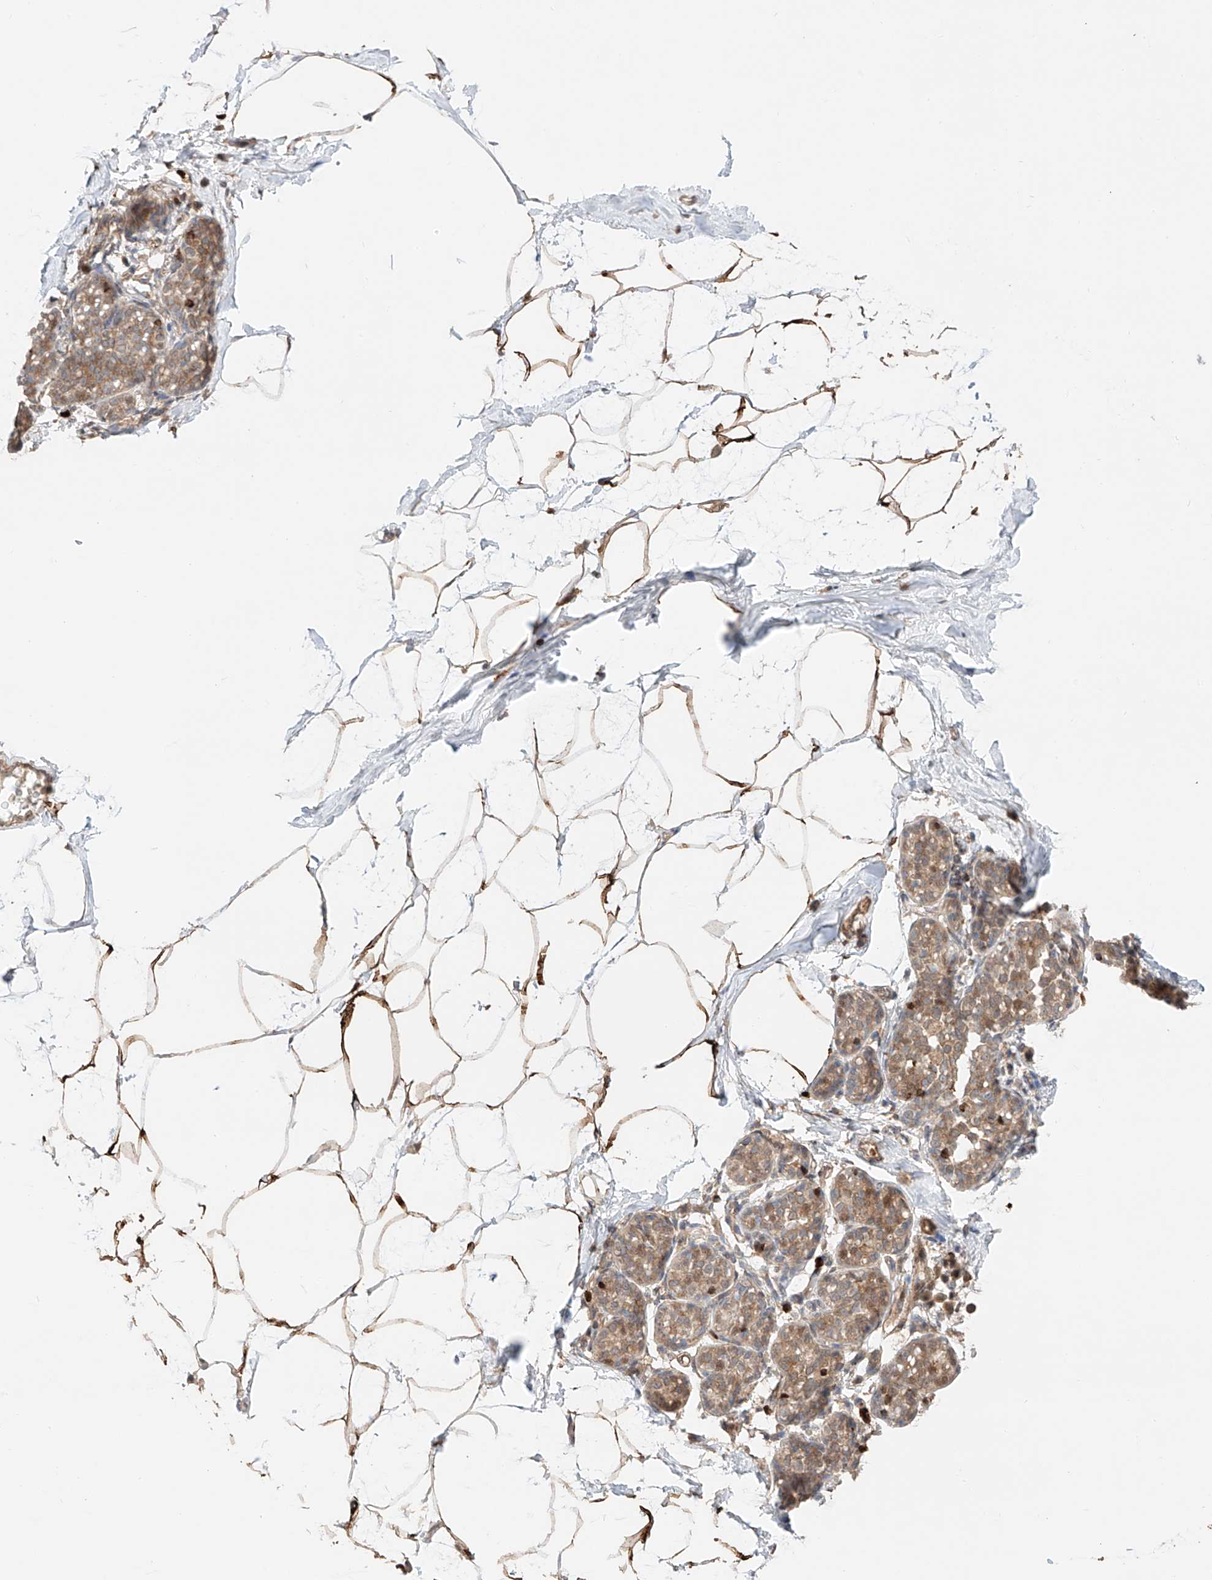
{"staining": {"intensity": "strong", "quantity": ">75%", "location": "cytoplasmic/membranous"}, "tissue": "breast", "cell_type": "Adipocytes", "image_type": "normal", "snomed": [{"axis": "morphology", "description": "Normal tissue, NOS"}, {"axis": "topography", "description": "Breast"}], "caption": "The immunohistochemical stain highlights strong cytoplasmic/membranous expression in adipocytes of benign breast. (DAB (3,3'-diaminobenzidine) IHC with brightfield microscopy, high magnification).", "gene": "IGSF22", "patient": {"sex": "female", "age": 27}}